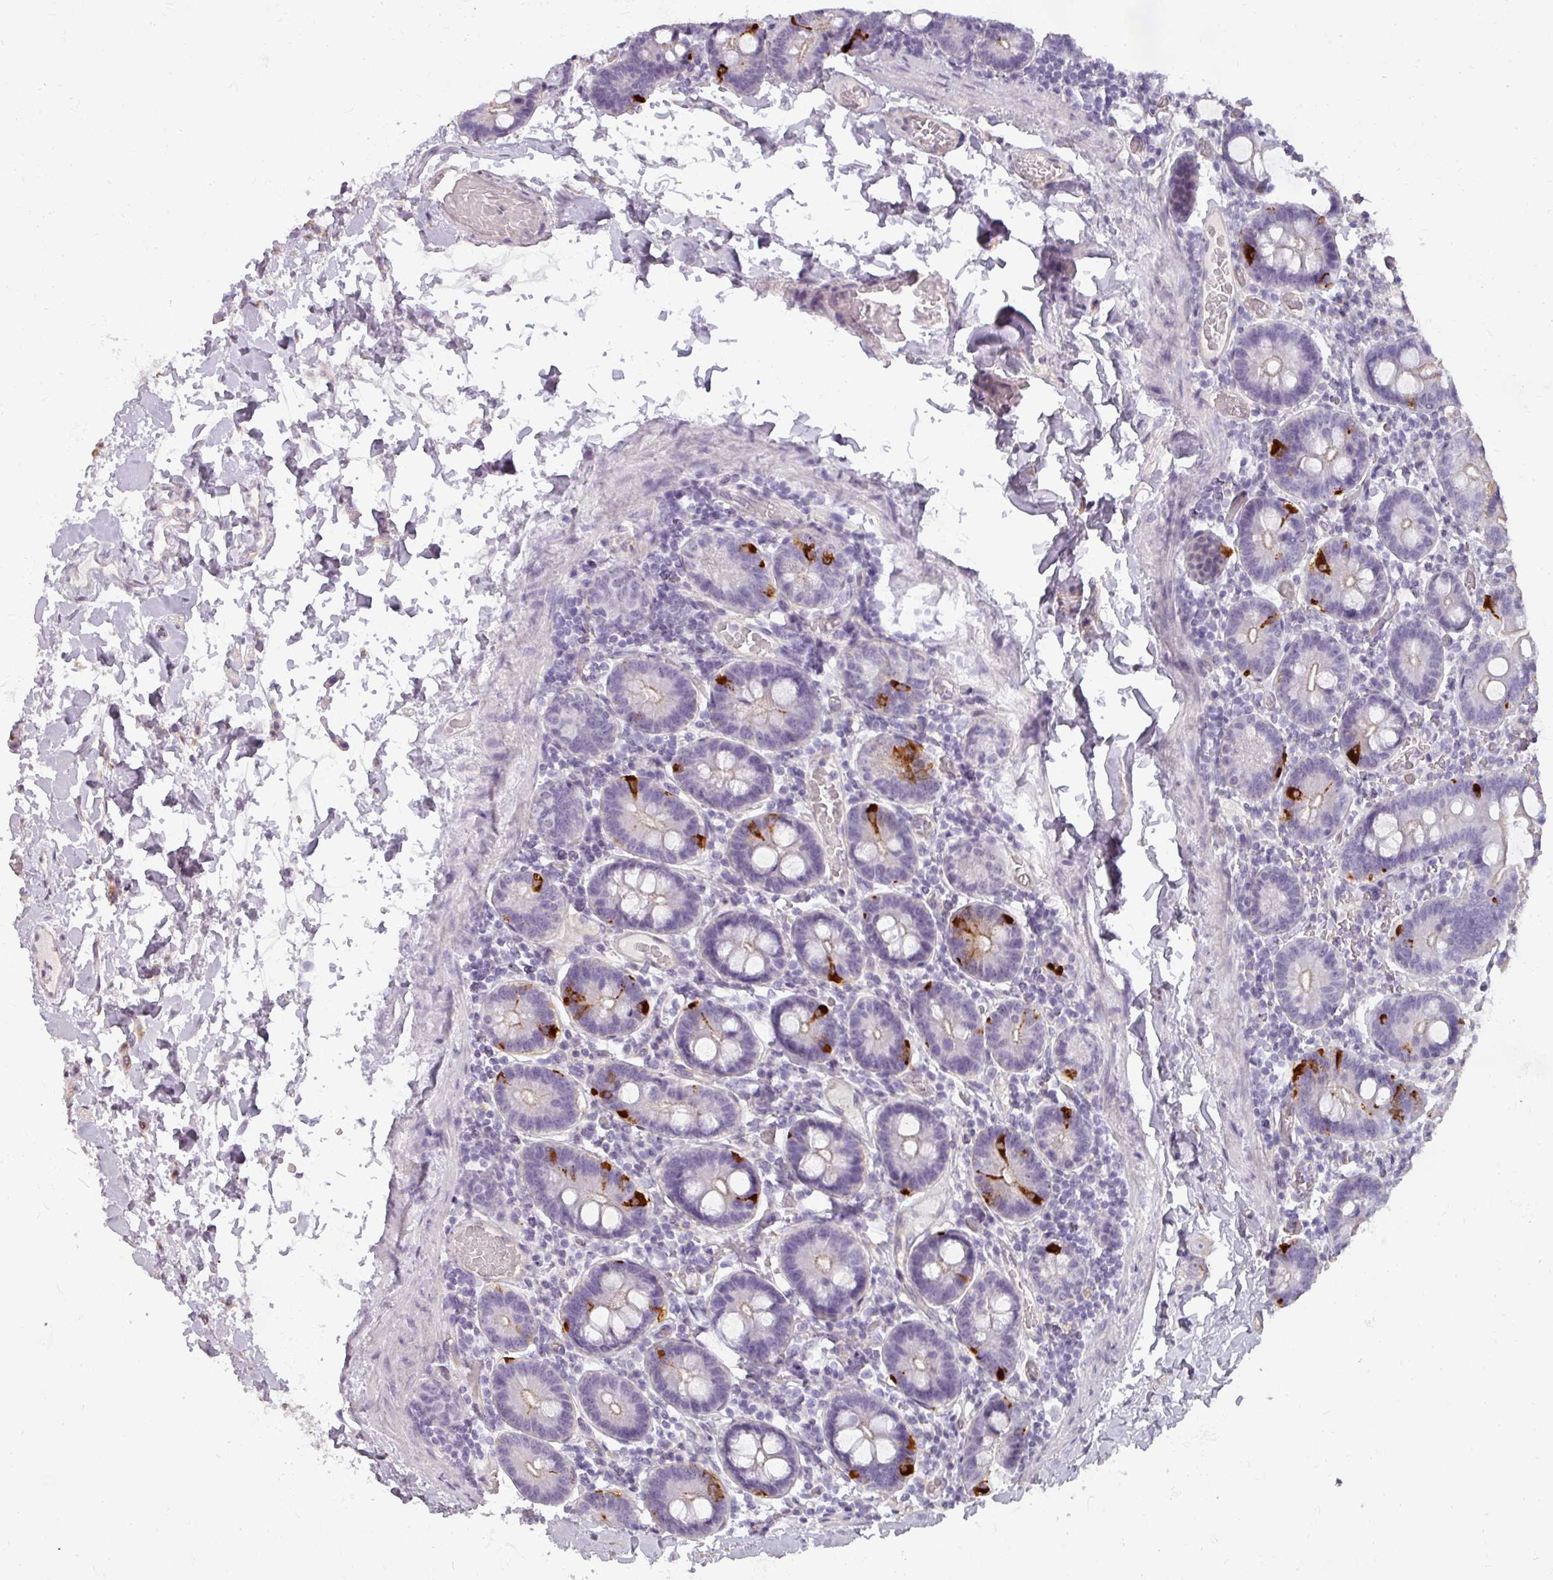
{"staining": {"intensity": "strong", "quantity": "<25%", "location": "cytoplasmic/membranous"}, "tissue": "duodenum", "cell_type": "Glandular cells", "image_type": "normal", "snomed": [{"axis": "morphology", "description": "Normal tissue, NOS"}, {"axis": "topography", "description": "Duodenum"}], "caption": "Strong cytoplasmic/membranous positivity for a protein is appreciated in about <25% of glandular cells of unremarkable duodenum using IHC.", "gene": "ASB1", "patient": {"sex": "male", "age": 55}}